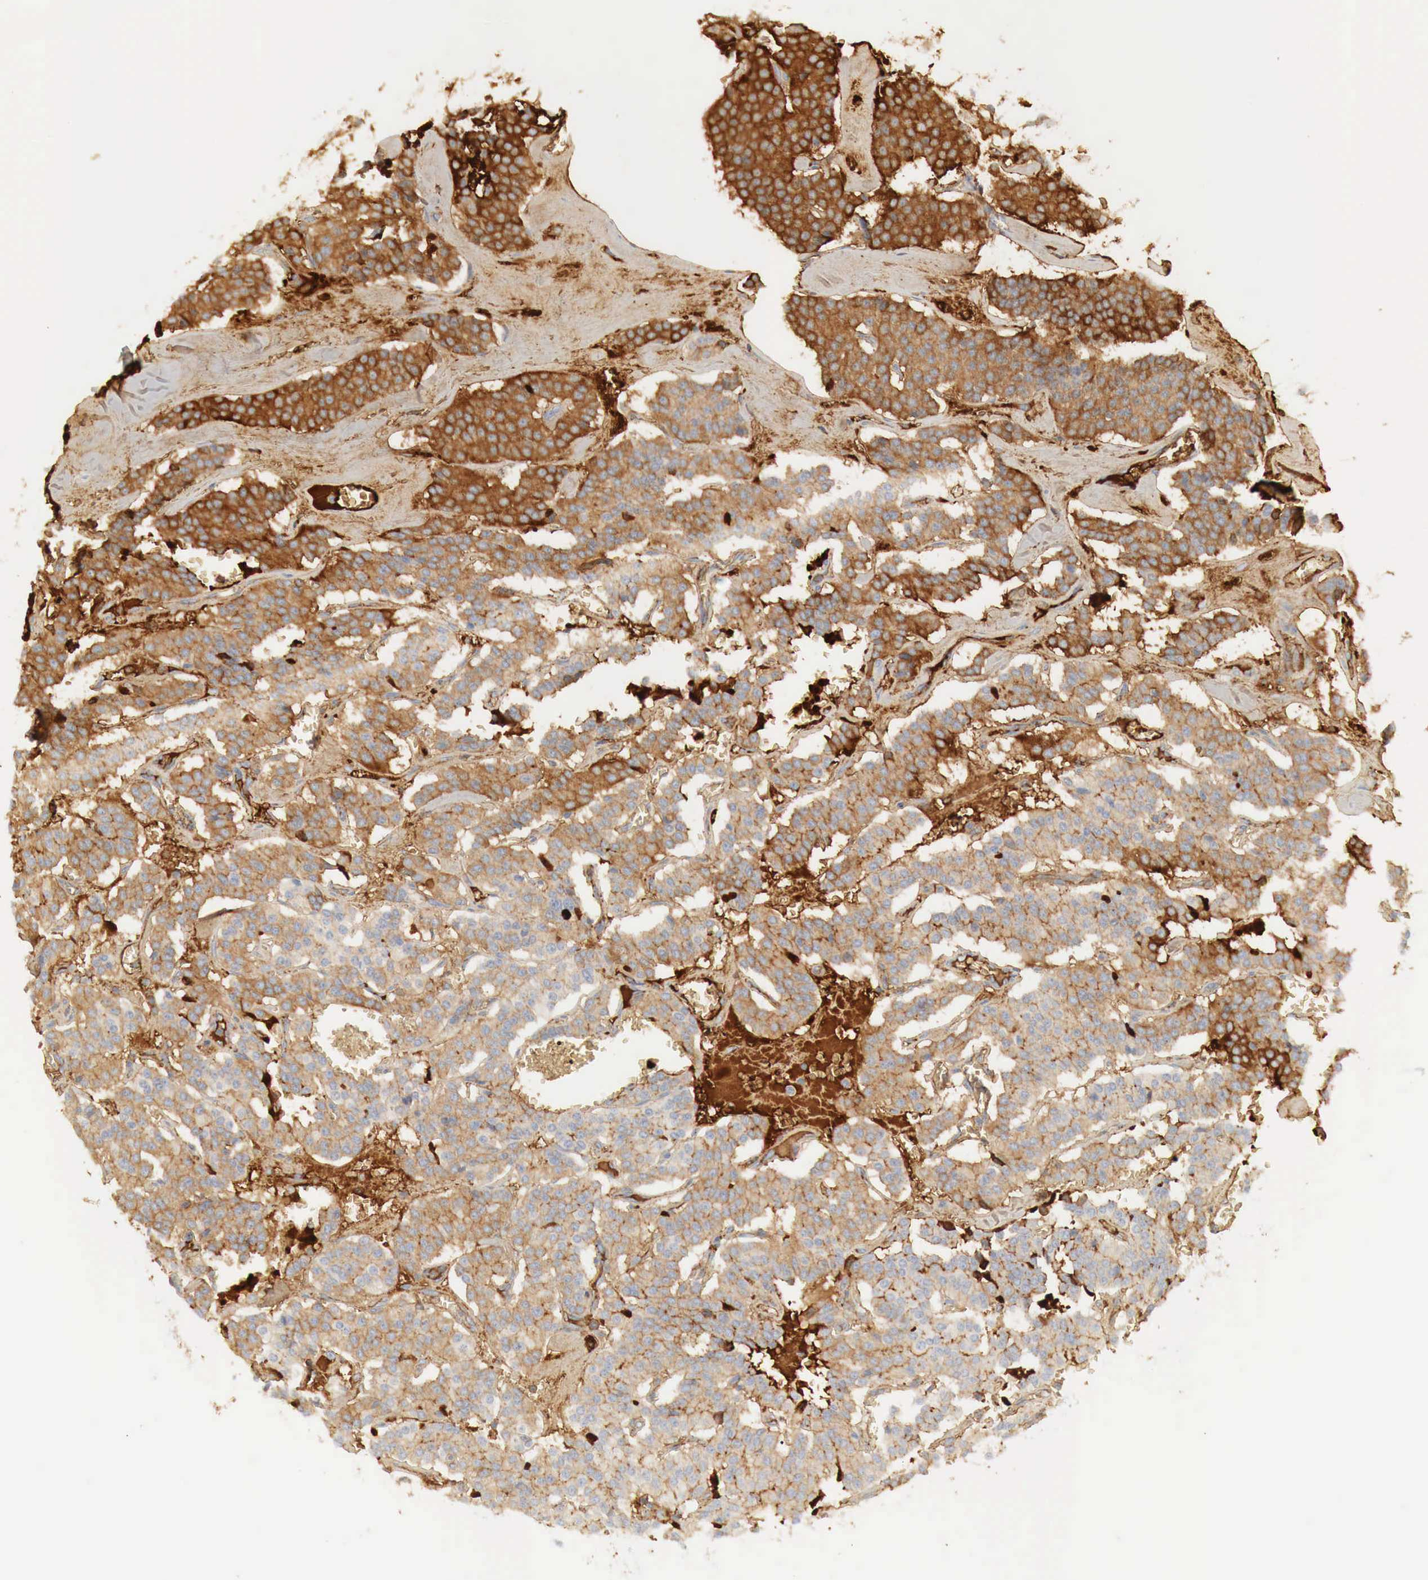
{"staining": {"intensity": "weak", "quantity": ">75%", "location": "cytoplasmic/membranous"}, "tissue": "carcinoid", "cell_type": "Tumor cells", "image_type": "cancer", "snomed": [{"axis": "morphology", "description": "Carcinoid, malignant, NOS"}, {"axis": "topography", "description": "Bronchus"}], "caption": "Protein expression analysis of human carcinoid reveals weak cytoplasmic/membranous positivity in about >75% of tumor cells.", "gene": "IGLC3", "patient": {"sex": "male", "age": 55}}